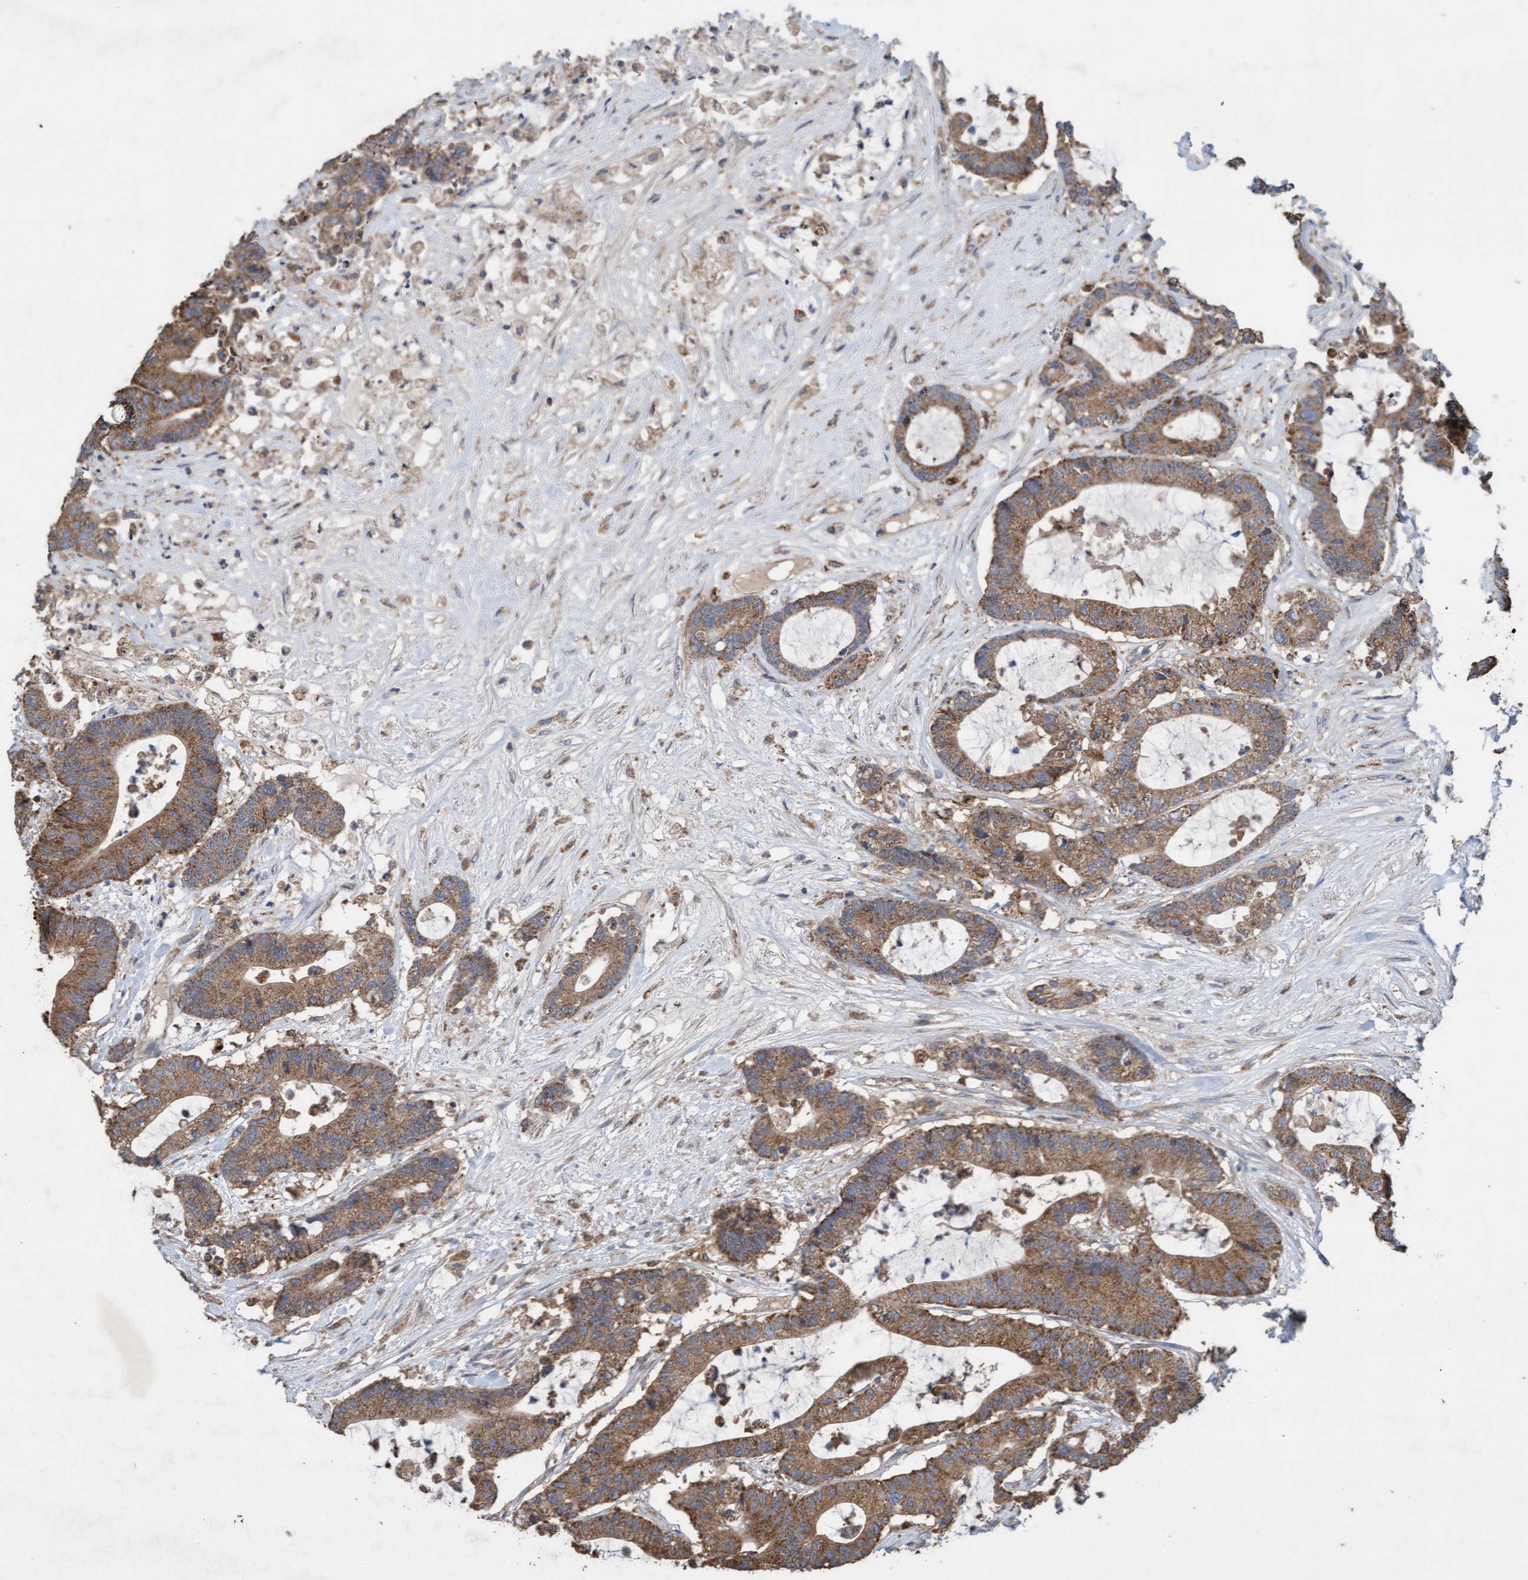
{"staining": {"intensity": "moderate", "quantity": ">75%", "location": "cytoplasmic/membranous"}, "tissue": "colorectal cancer", "cell_type": "Tumor cells", "image_type": "cancer", "snomed": [{"axis": "morphology", "description": "Adenocarcinoma, NOS"}, {"axis": "topography", "description": "Colon"}], "caption": "Immunohistochemical staining of human colorectal cancer shows moderate cytoplasmic/membranous protein staining in about >75% of tumor cells.", "gene": "ATPAF2", "patient": {"sex": "female", "age": 84}}